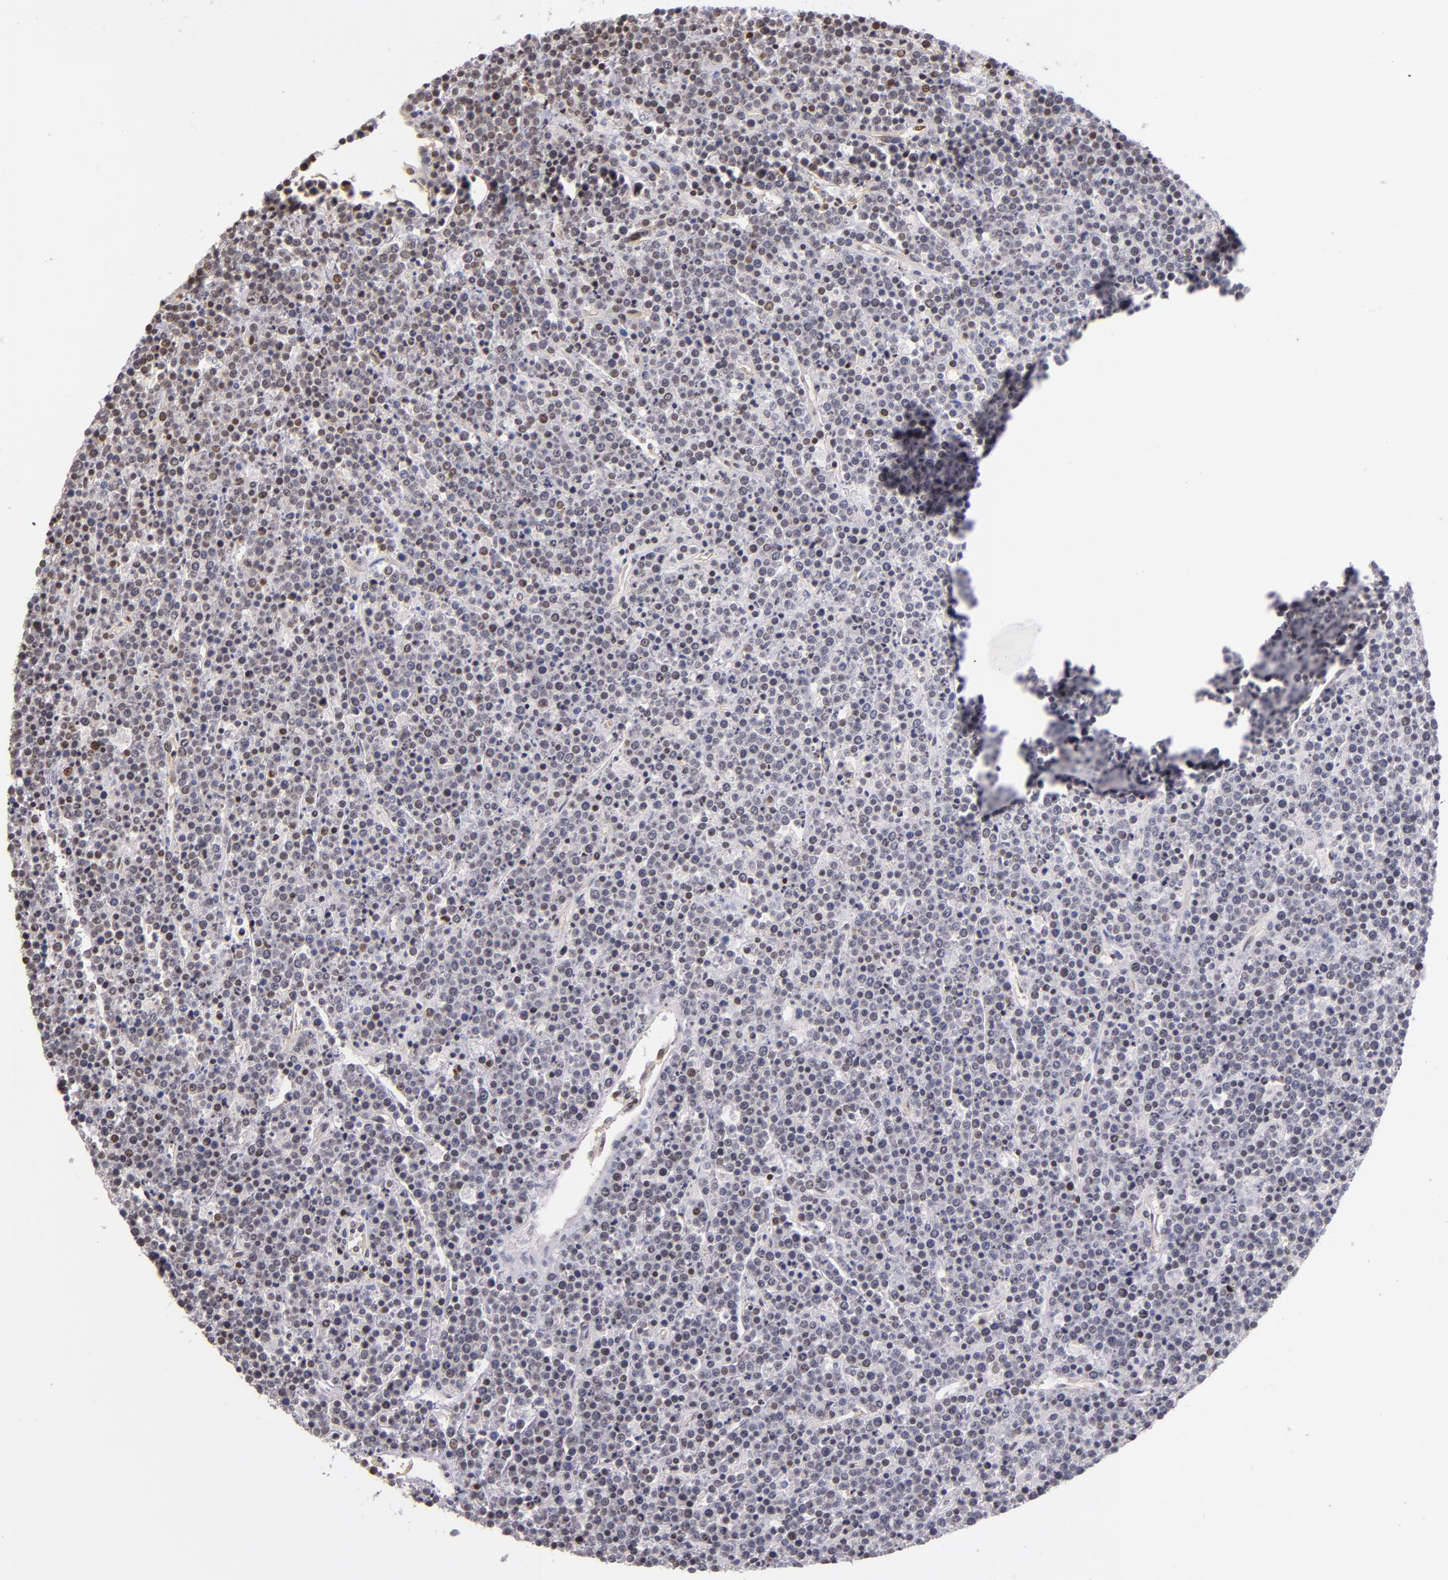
{"staining": {"intensity": "weak", "quantity": "25%-75%", "location": "nuclear"}, "tissue": "lymphoma", "cell_type": "Tumor cells", "image_type": "cancer", "snomed": [{"axis": "morphology", "description": "Malignant lymphoma, non-Hodgkin's type, High grade"}, {"axis": "topography", "description": "Ovary"}], "caption": "Lymphoma stained for a protein (brown) reveals weak nuclear positive staining in about 25%-75% of tumor cells.", "gene": "NCOR2", "patient": {"sex": "female", "age": 56}}